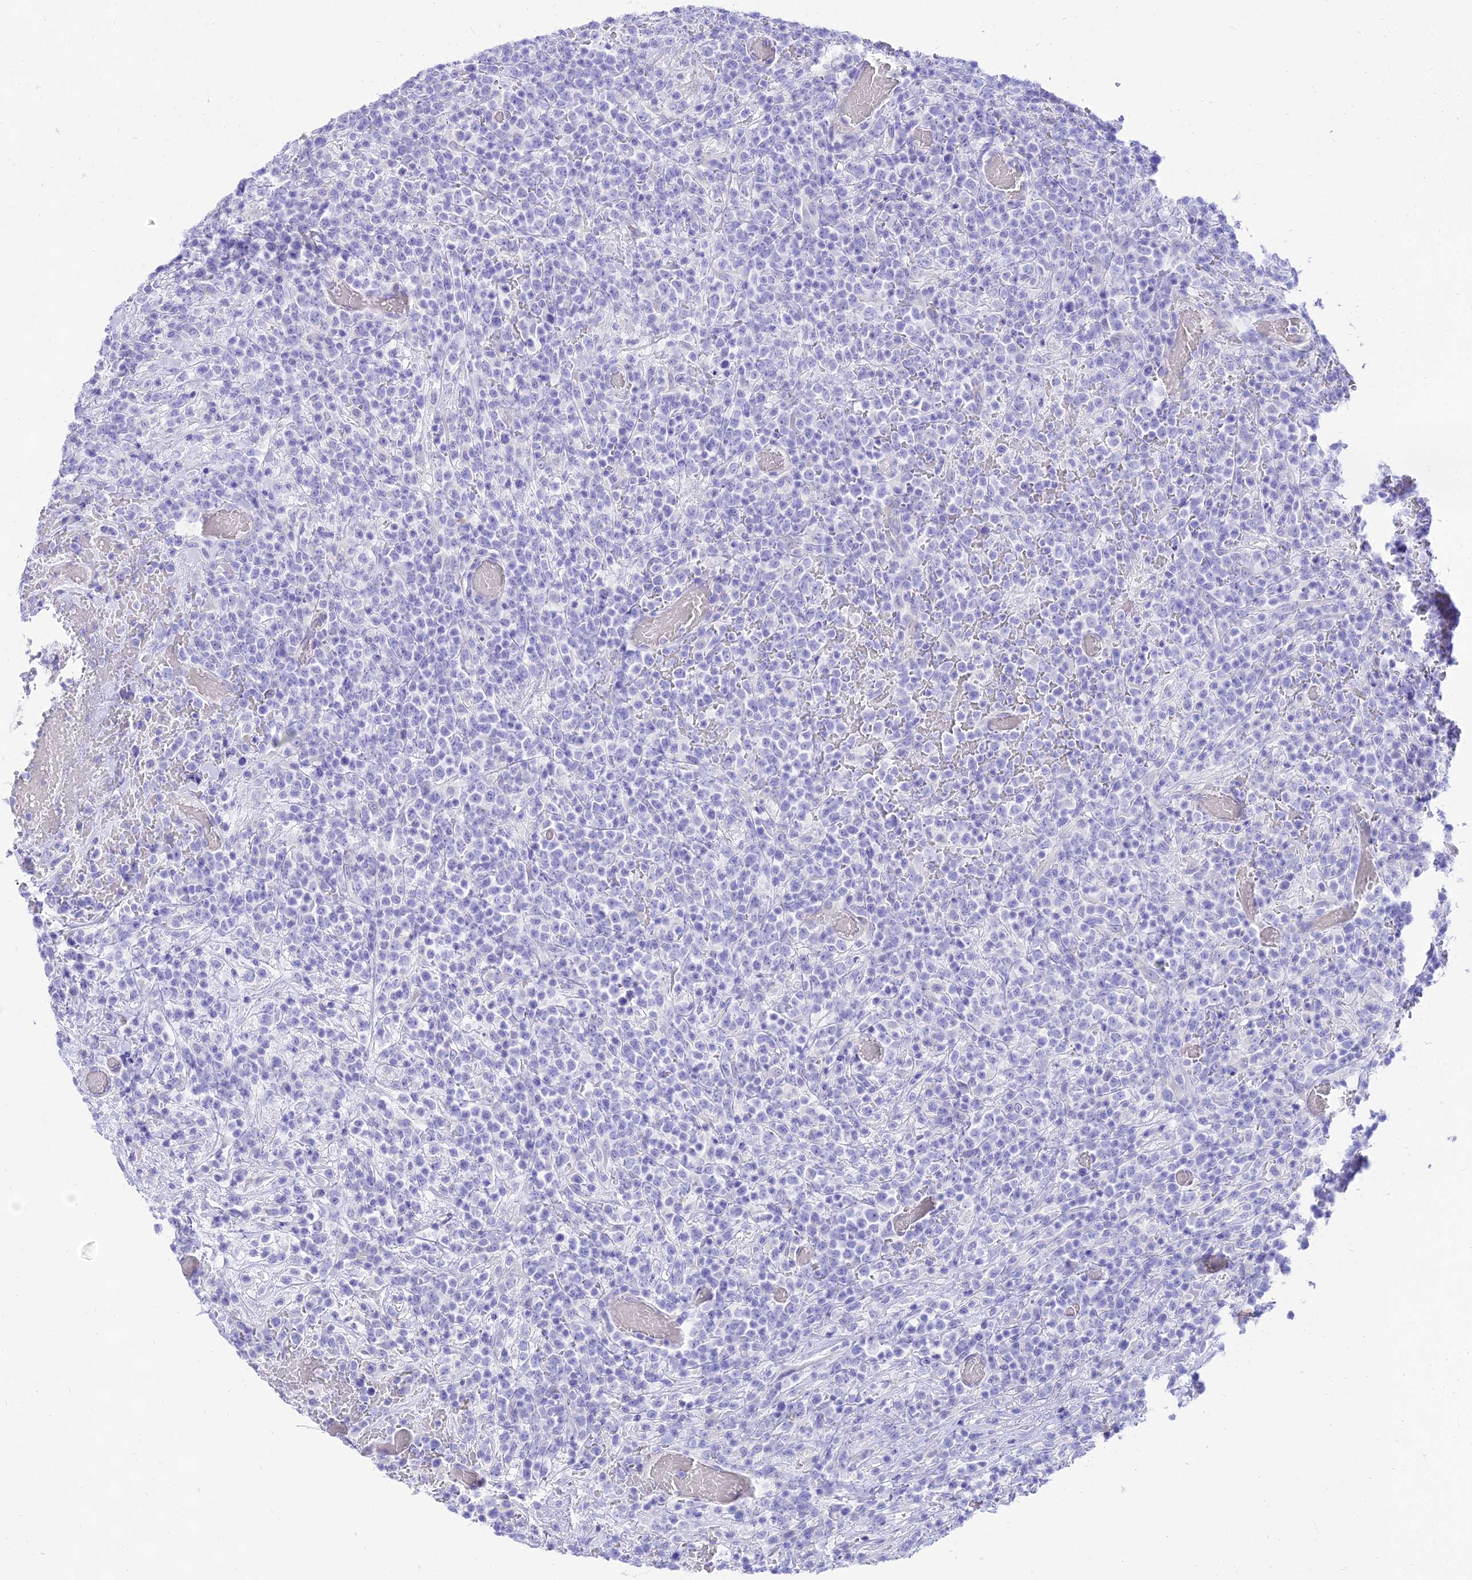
{"staining": {"intensity": "negative", "quantity": "none", "location": "none"}, "tissue": "lymphoma", "cell_type": "Tumor cells", "image_type": "cancer", "snomed": [{"axis": "morphology", "description": "Malignant lymphoma, non-Hodgkin's type, High grade"}, {"axis": "topography", "description": "Colon"}], "caption": "Tumor cells show no significant protein staining in malignant lymphoma, non-Hodgkin's type (high-grade). The staining is performed using DAB brown chromogen with nuclei counter-stained in using hematoxylin.", "gene": "TAC3", "patient": {"sex": "female", "age": 53}}